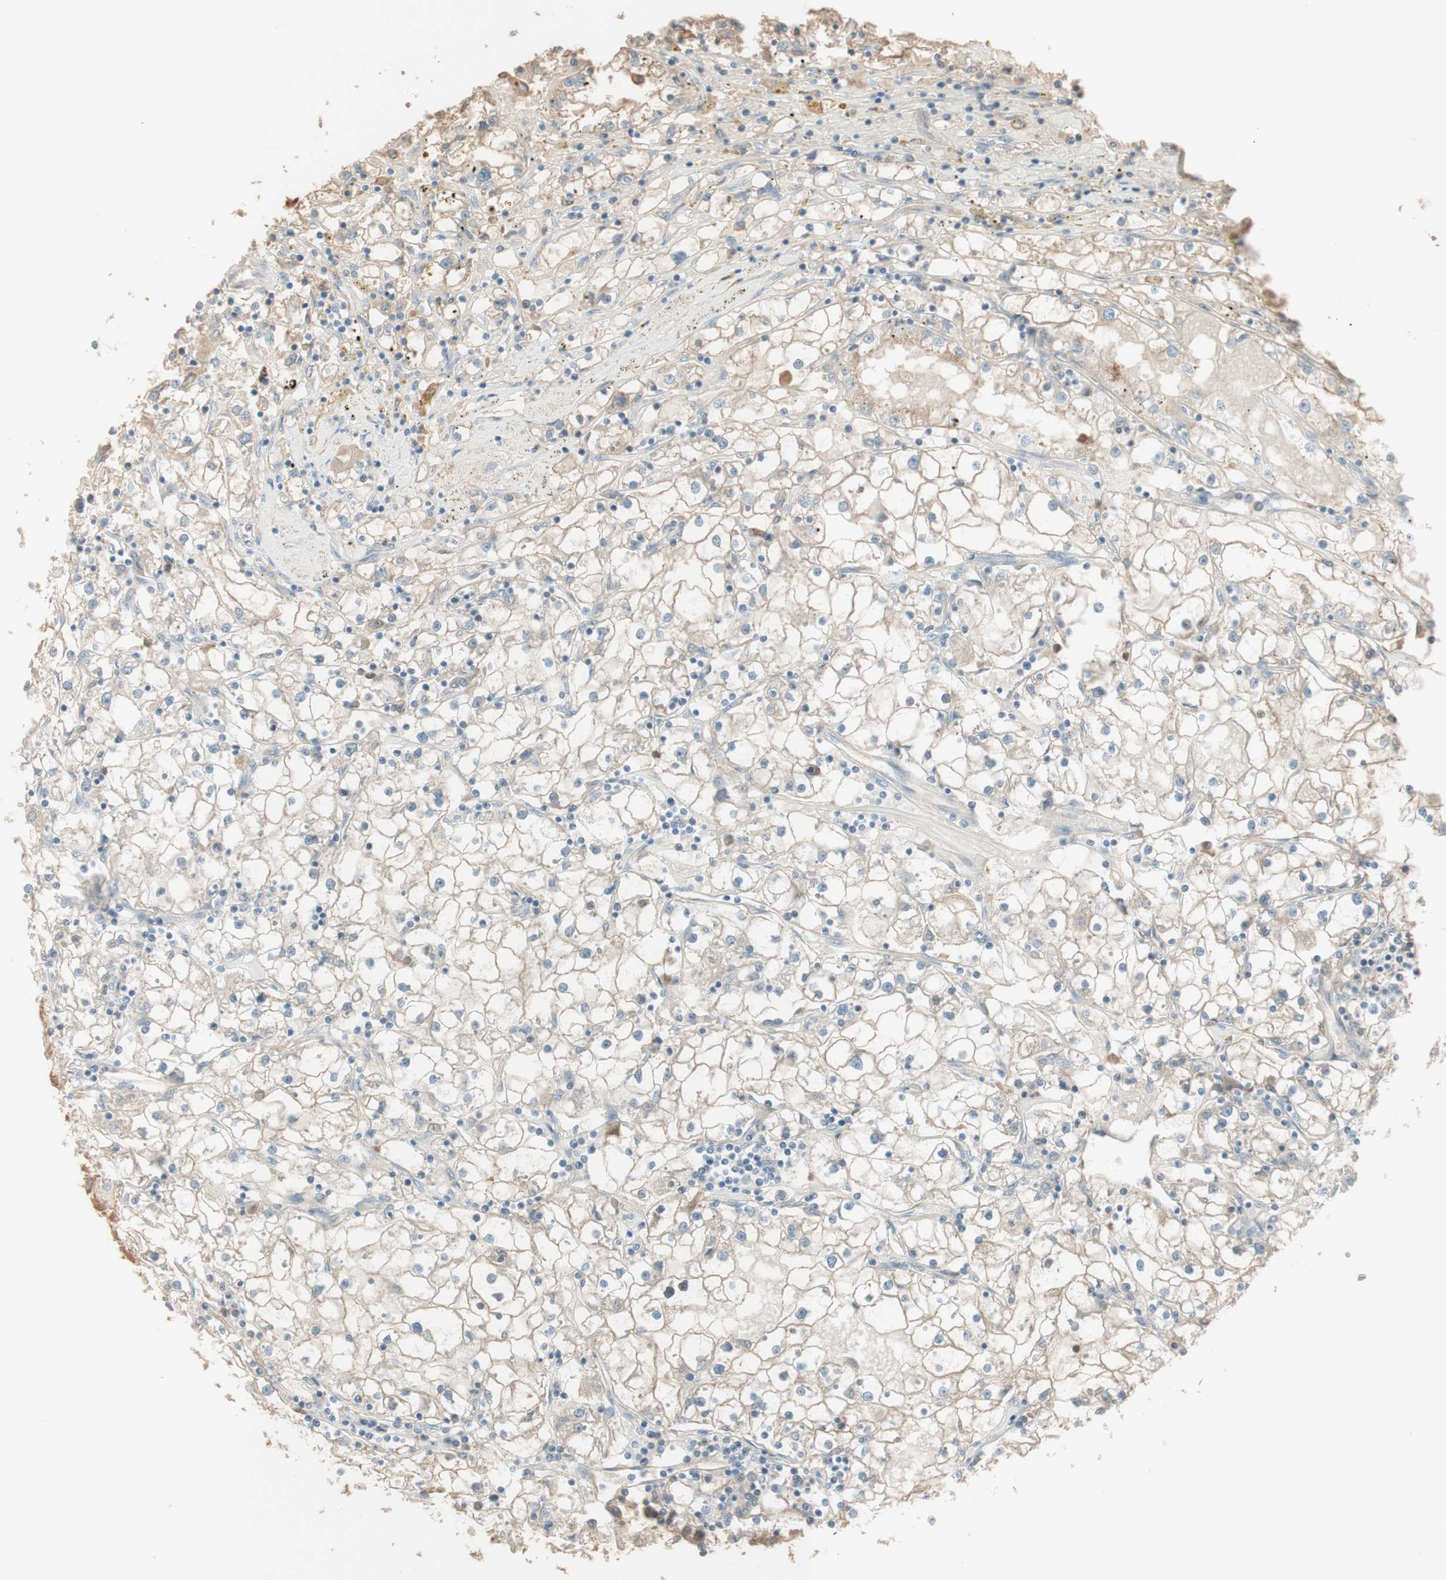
{"staining": {"intensity": "weak", "quantity": ">75%", "location": "cytoplasmic/membranous"}, "tissue": "renal cancer", "cell_type": "Tumor cells", "image_type": "cancer", "snomed": [{"axis": "morphology", "description": "Adenocarcinoma, NOS"}, {"axis": "topography", "description": "Kidney"}], "caption": "Immunohistochemistry (DAB) staining of adenocarcinoma (renal) reveals weak cytoplasmic/membranous protein staining in about >75% of tumor cells. Nuclei are stained in blue.", "gene": "IFNG", "patient": {"sex": "male", "age": 56}}